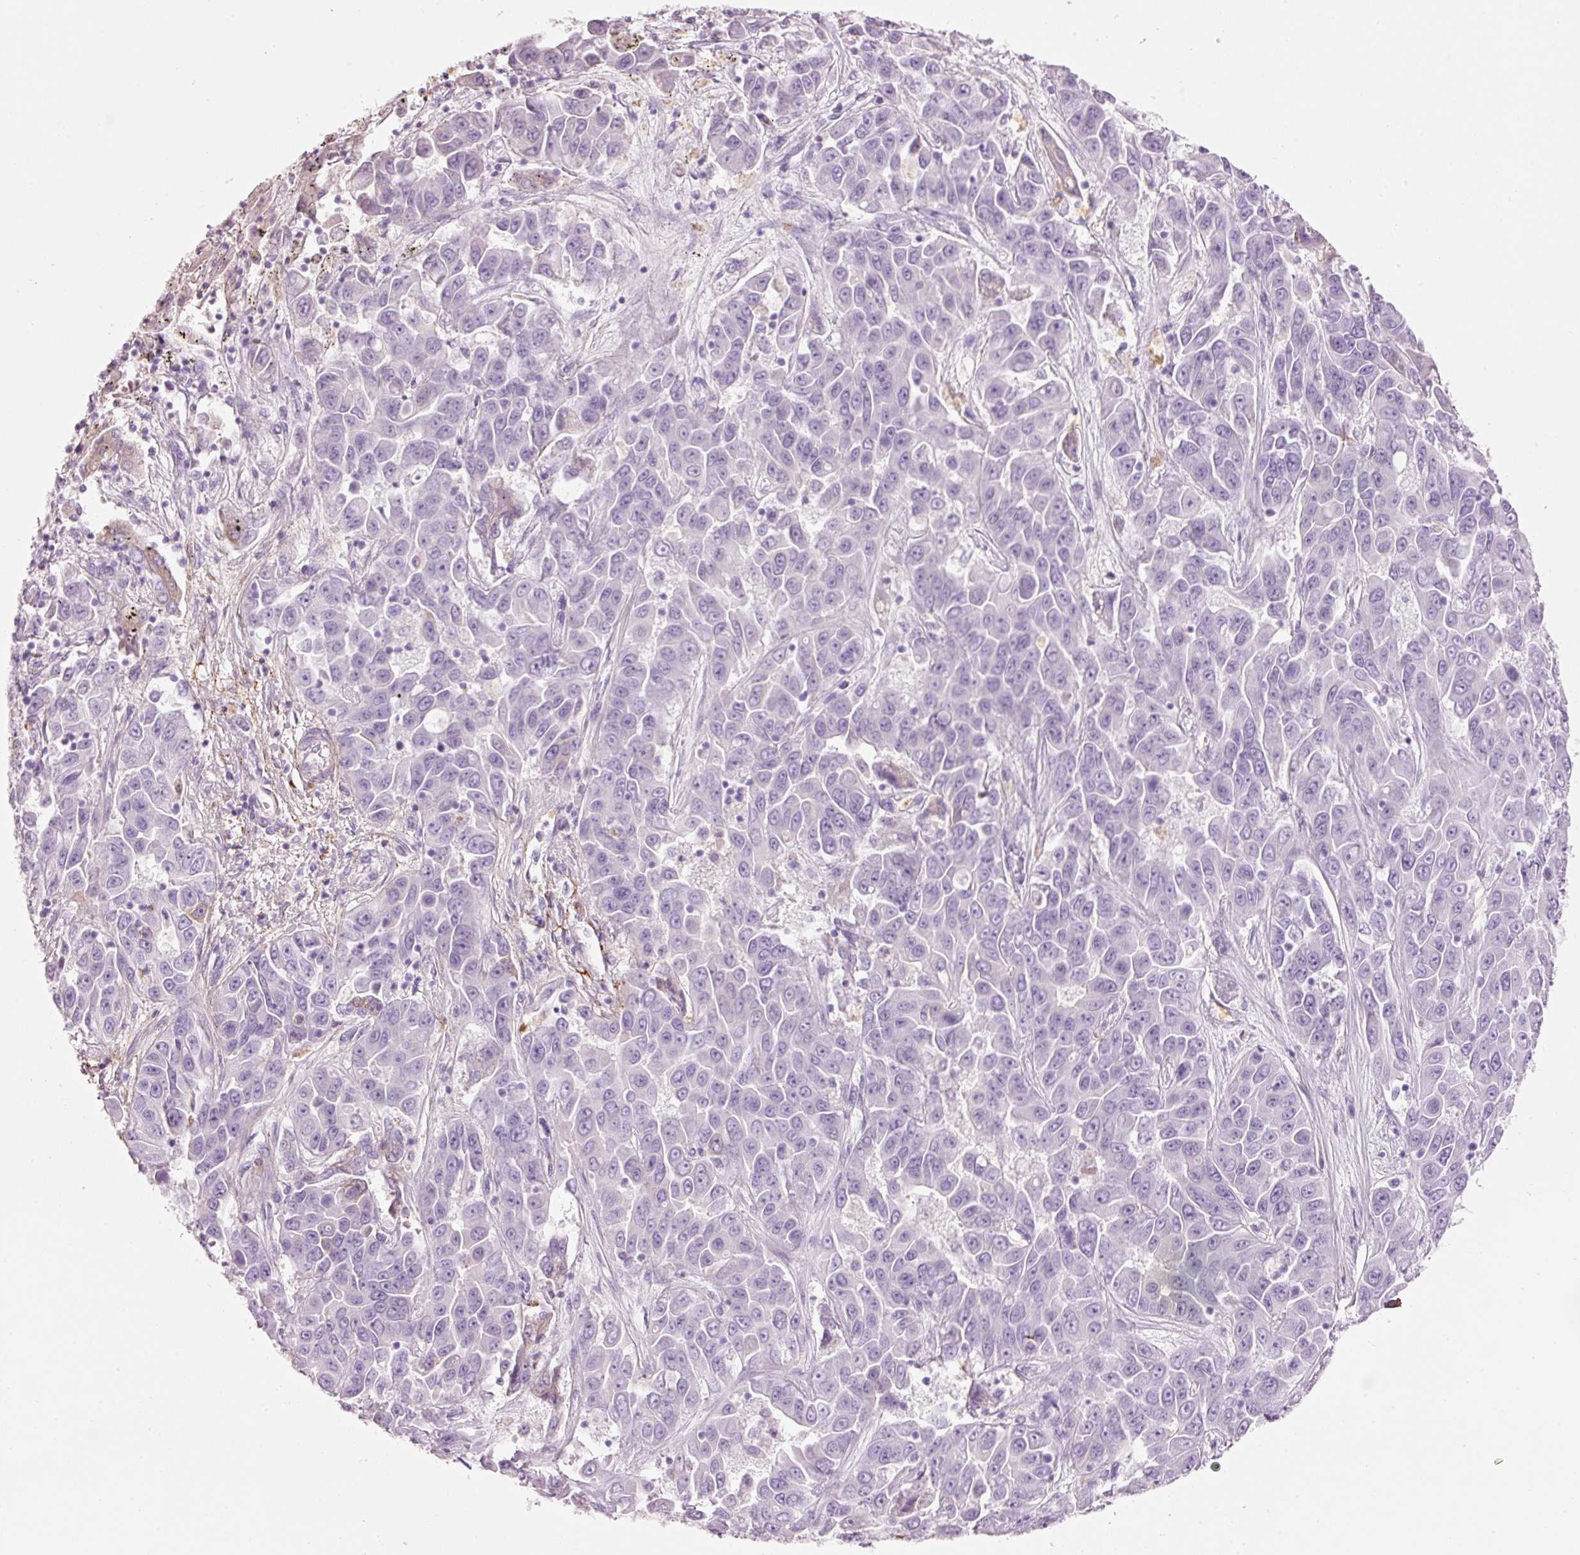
{"staining": {"intensity": "negative", "quantity": "none", "location": "none"}, "tissue": "liver cancer", "cell_type": "Tumor cells", "image_type": "cancer", "snomed": [{"axis": "morphology", "description": "Cholangiocarcinoma"}, {"axis": "topography", "description": "Liver"}], "caption": "Immunohistochemical staining of human cholangiocarcinoma (liver) displays no significant expression in tumor cells.", "gene": "MFAP4", "patient": {"sex": "female", "age": 52}}